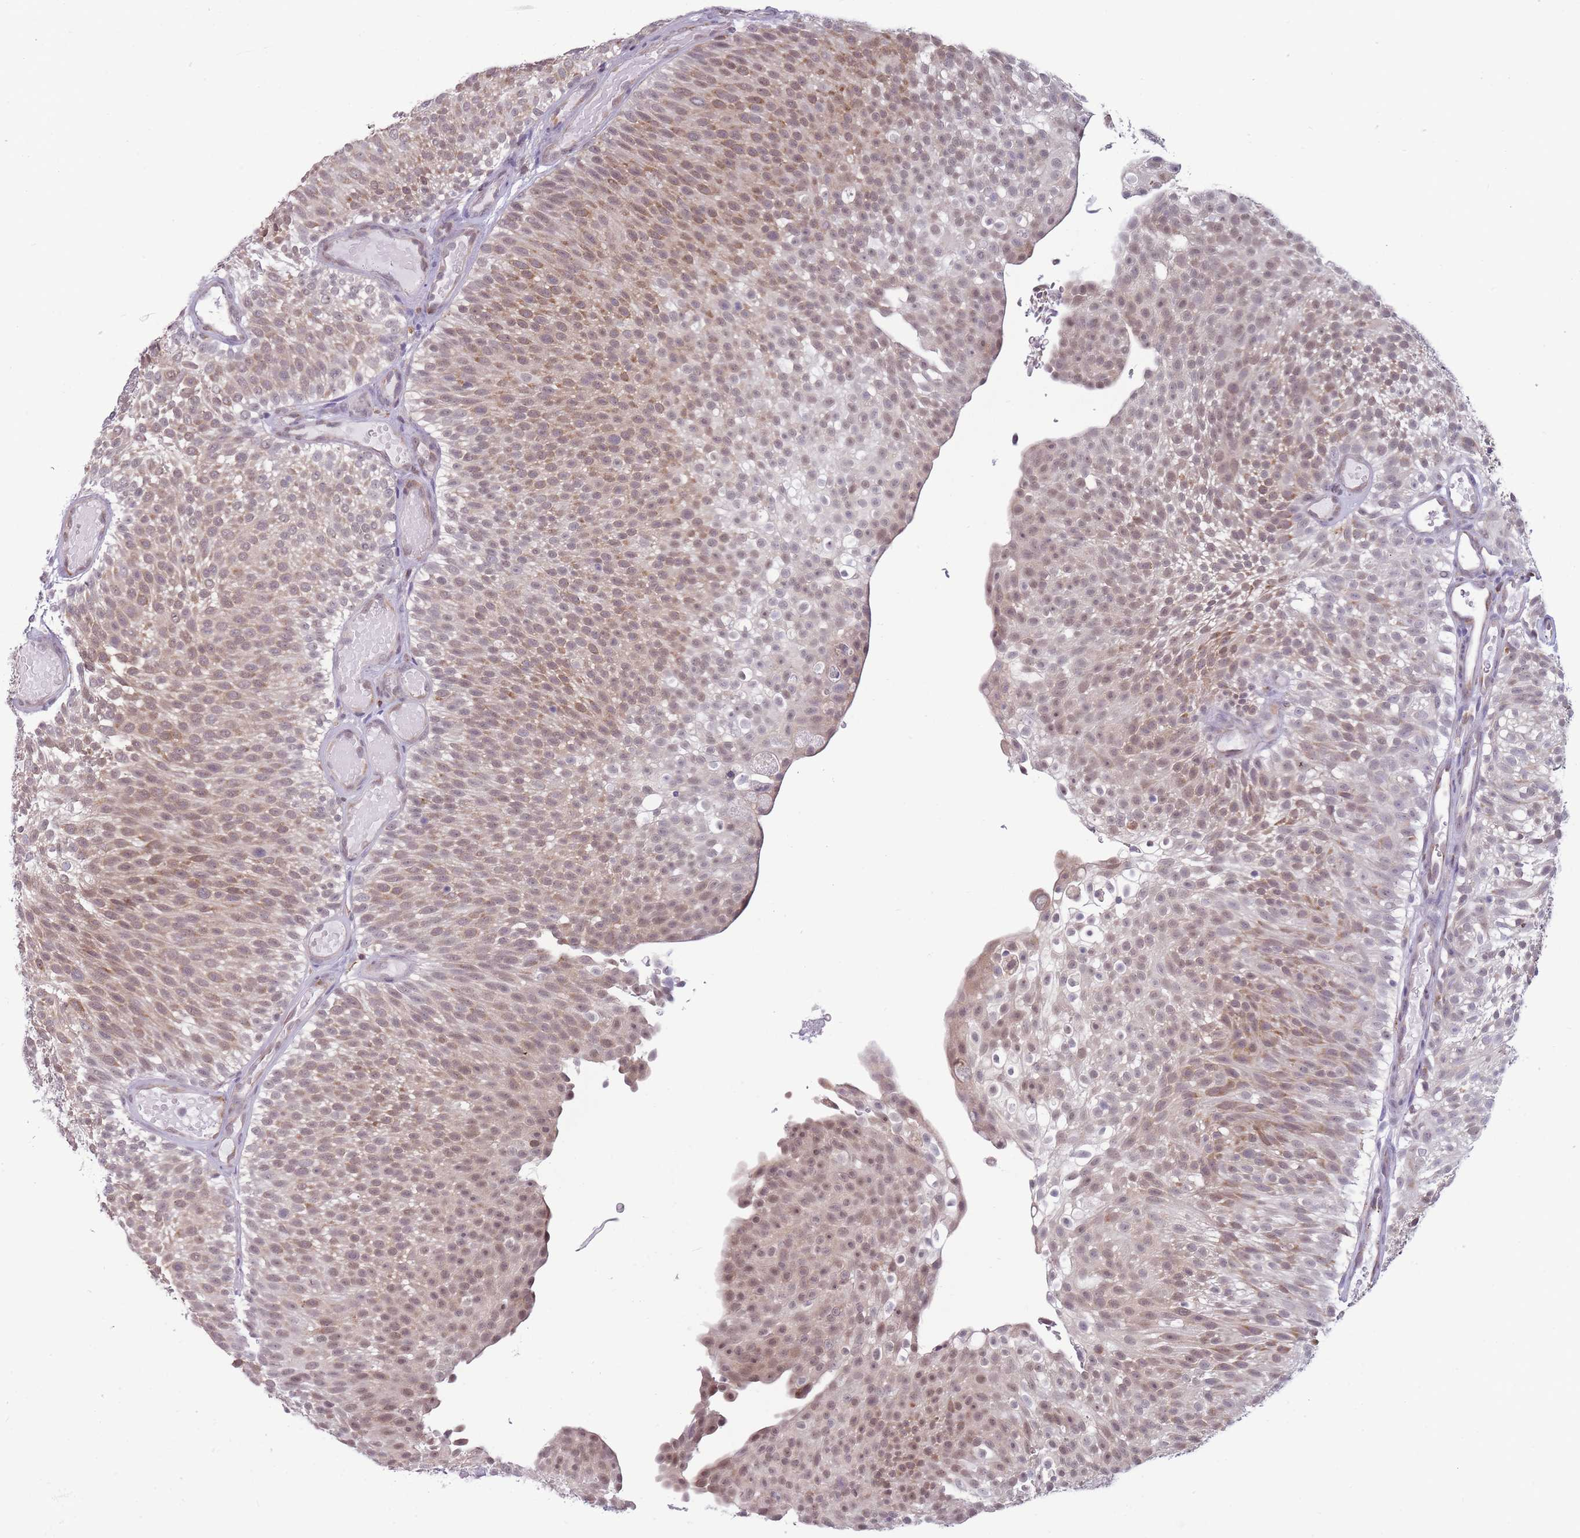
{"staining": {"intensity": "moderate", "quantity": "25%-75%", "location": "cytoplasmic/membranous,nuclear"}, "tissue": "urothelial cancer", "cell_type": "Tumor cells", "image_type": "cancer", "snomed": [{"axis": "morphology", "description": "Urothelial carcinoma, Low grade"}, {"axis": "topography", "description": "Urinary bladder"}], "caption": "About 25%-75% of tumor cells in urothelial carcinoma (low-grade) reveal moderate cytoplasmic/membranous and nuclear protein expression as visualized by brown immunohistochemical staining.", "gene": "TMEM121", "patient": {"sex": "male", "age": 78}}